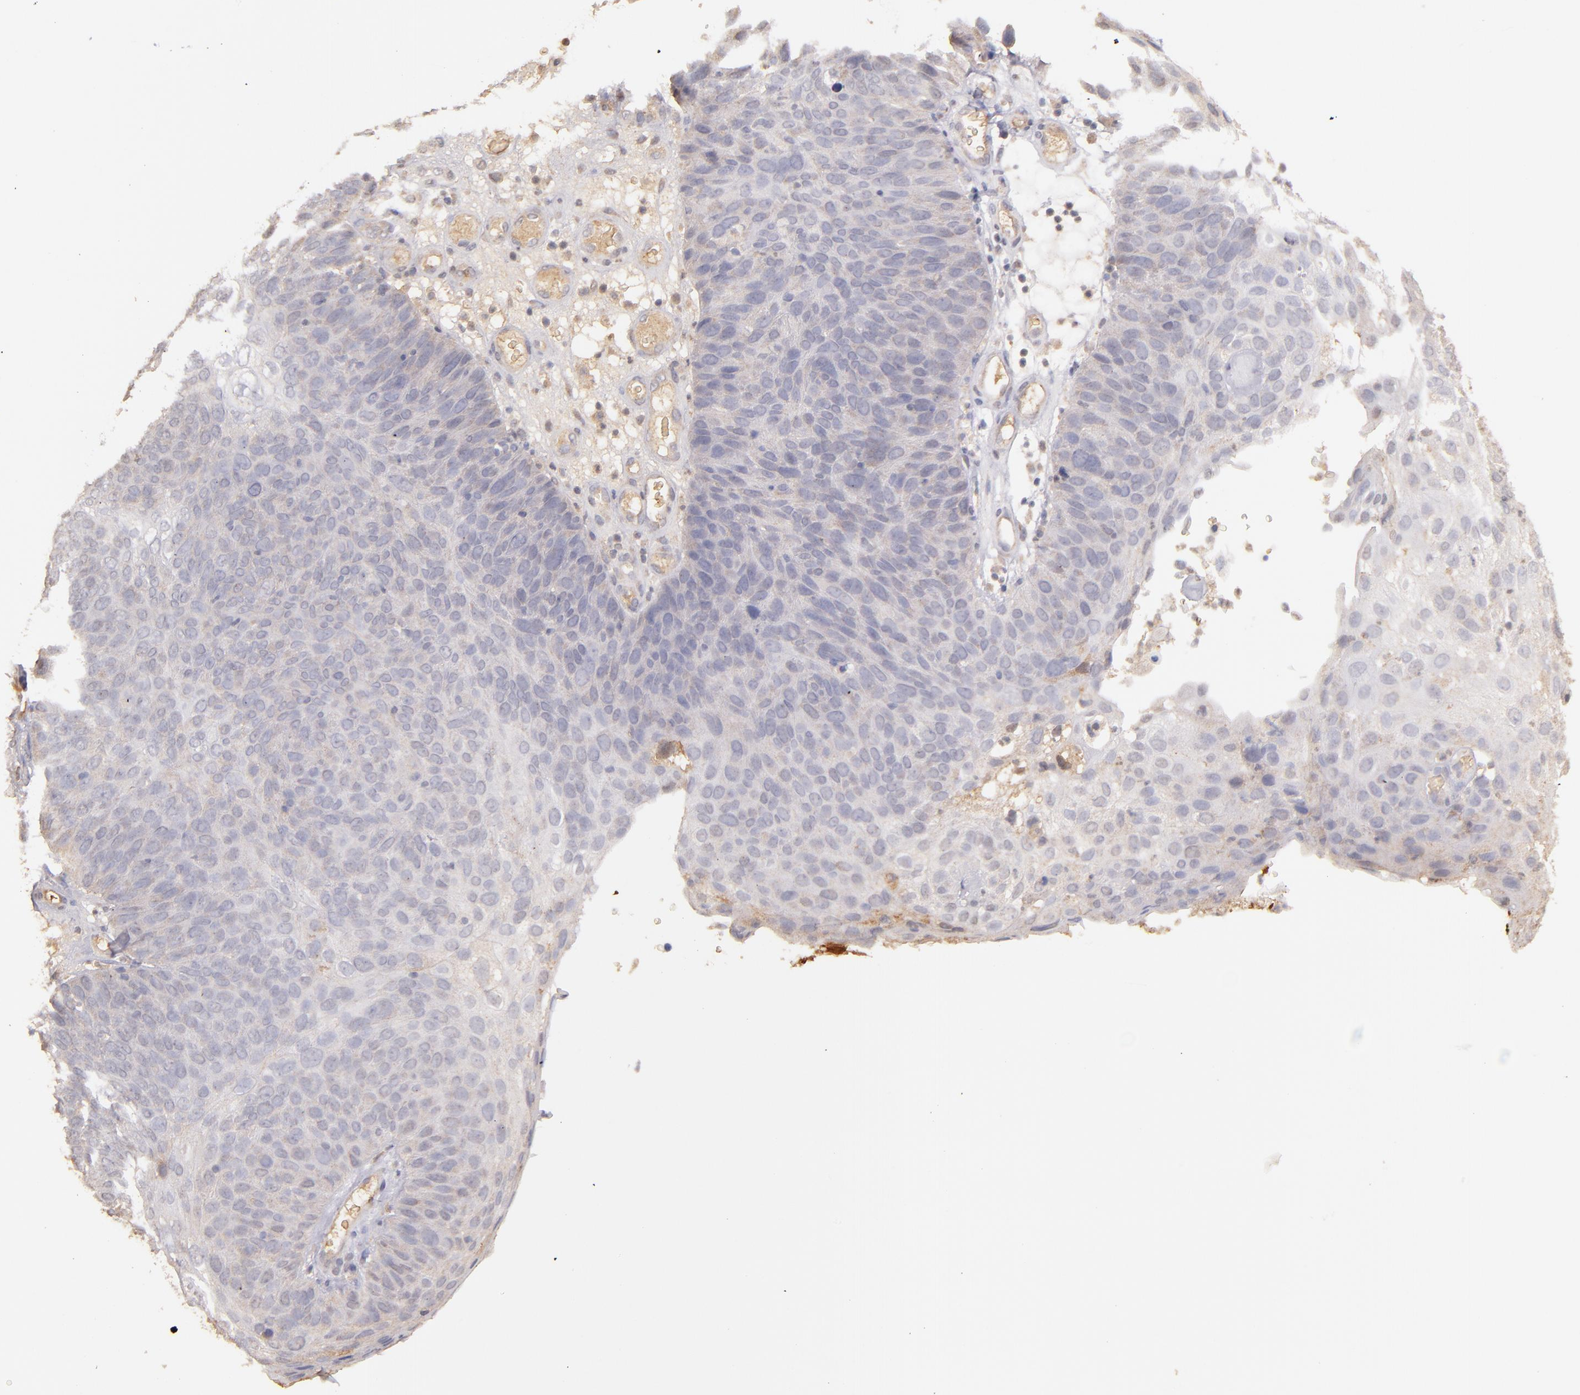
{"staining": {"intensity": "weak", "quantity": "25%-75%", "location": "cytoplasmic/membranous"}, "tissue": "skin cancer", "cell_type": "Tumor cells", "image_type": "cancer", "snomed": [{"axis": "morphology", "description": "Squamous cell carcinoma, NOS"}, {"axis": "topography", "description": "Skin"}], "caption": "Squamous cell carcinoma (skin) stained for a protein (brown) shows weak cytoplasmic/membranous positive staining in approximately 25%-75% of tumor cells.", "gene": "SERPINC1", "patient": {"sex": "male", "age": 87}}